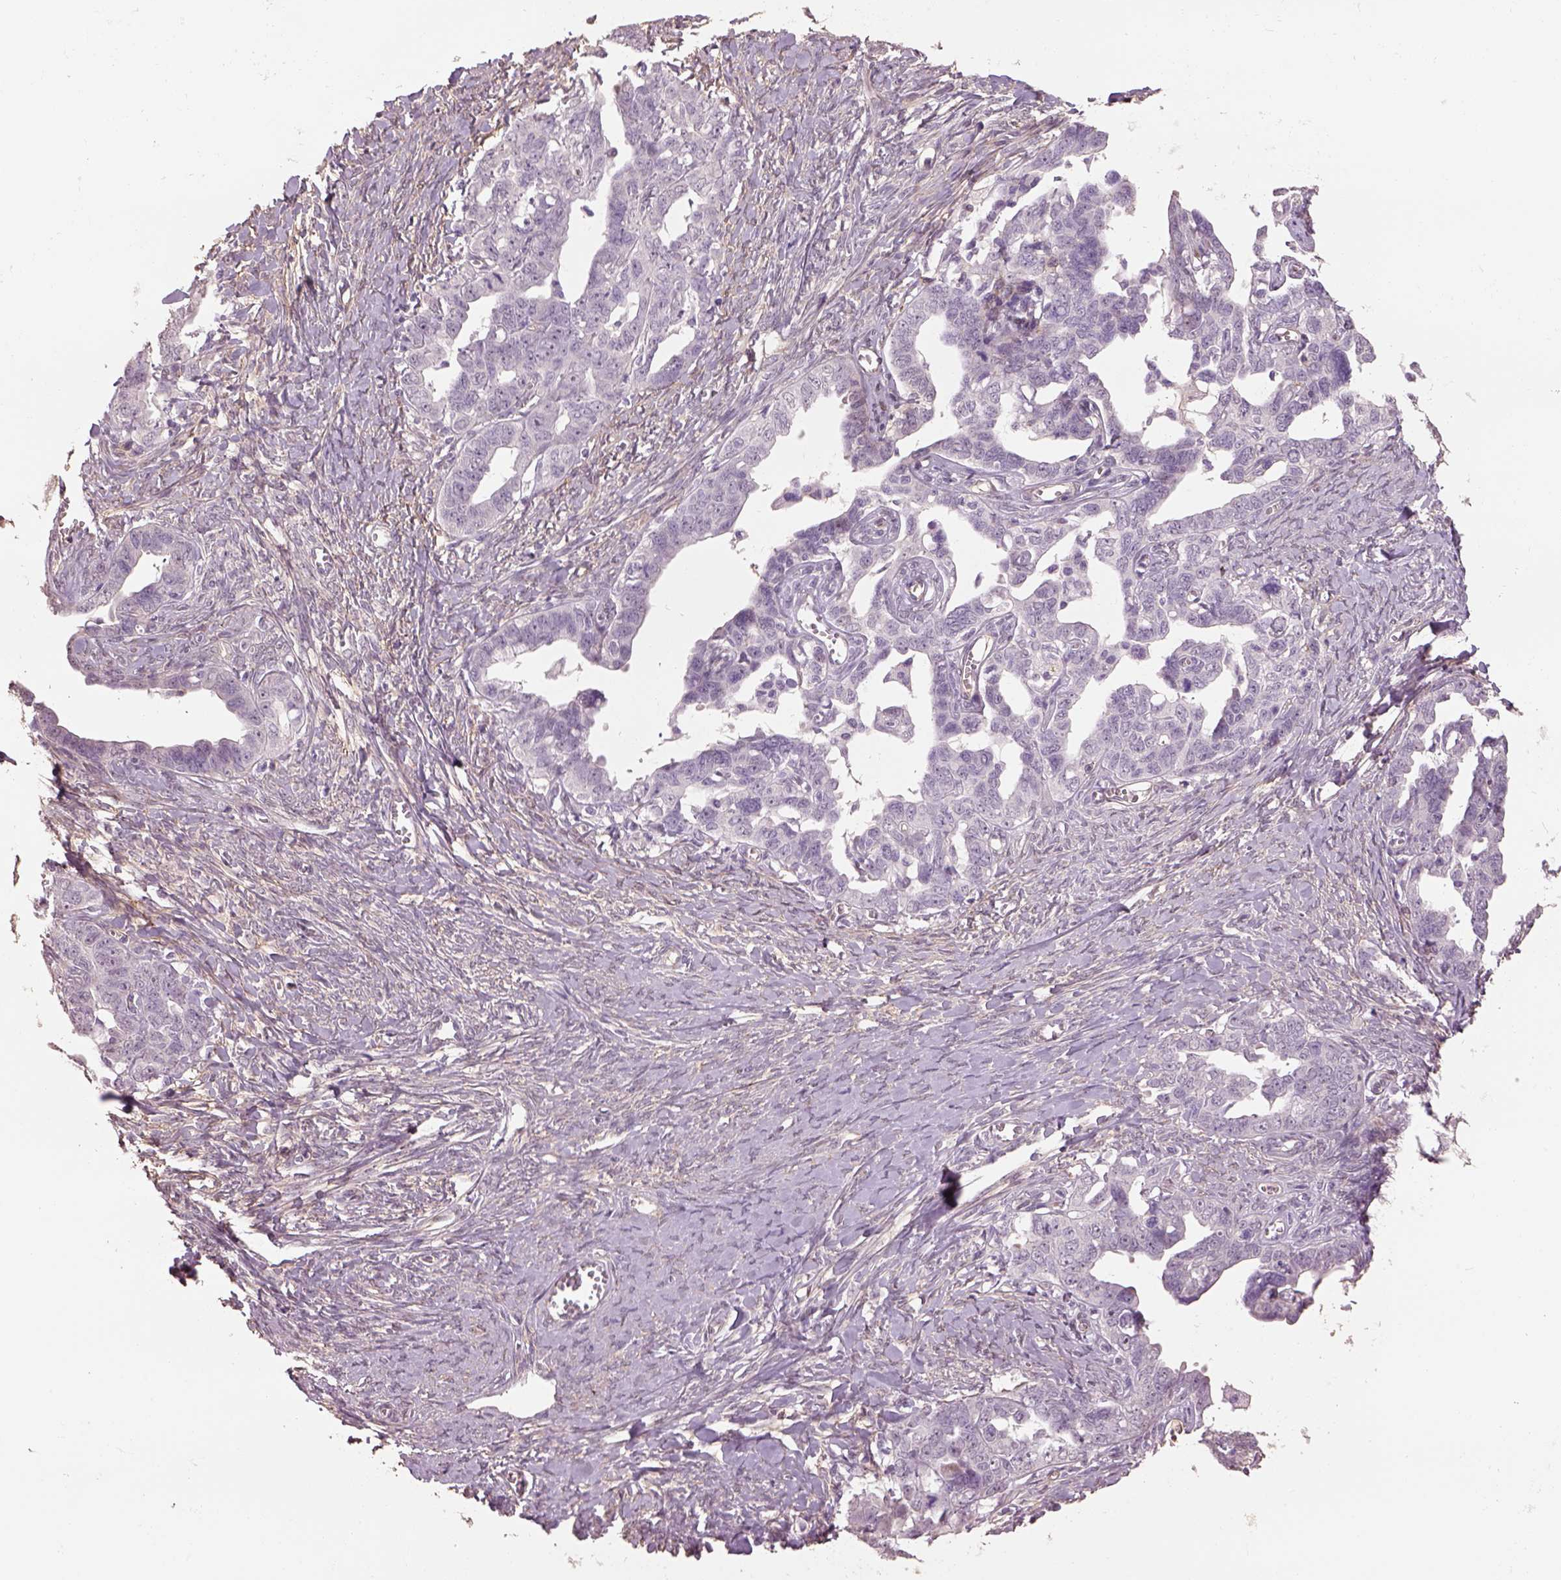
{"staining": {"intensity": "negative", "quantity": "none", "location": "none"}, "tissue": "ovarian cancer", "cell_type": "Tumor cells", "image_type": "cancer", "snomed": [{"axis": "morphology", "description": "Cystadenocarcinoma, serous, NOS"}, {"axis": "topography", "description": "Ovary"}], "caption": "This is an immunohistochemistry (IHC) photomicrograph of ovarian serous cystadenocarcinoma. There is no expression in tumor cells.", "gene": "LIN7A", "patient": {"sex": "female", "age": 69}}